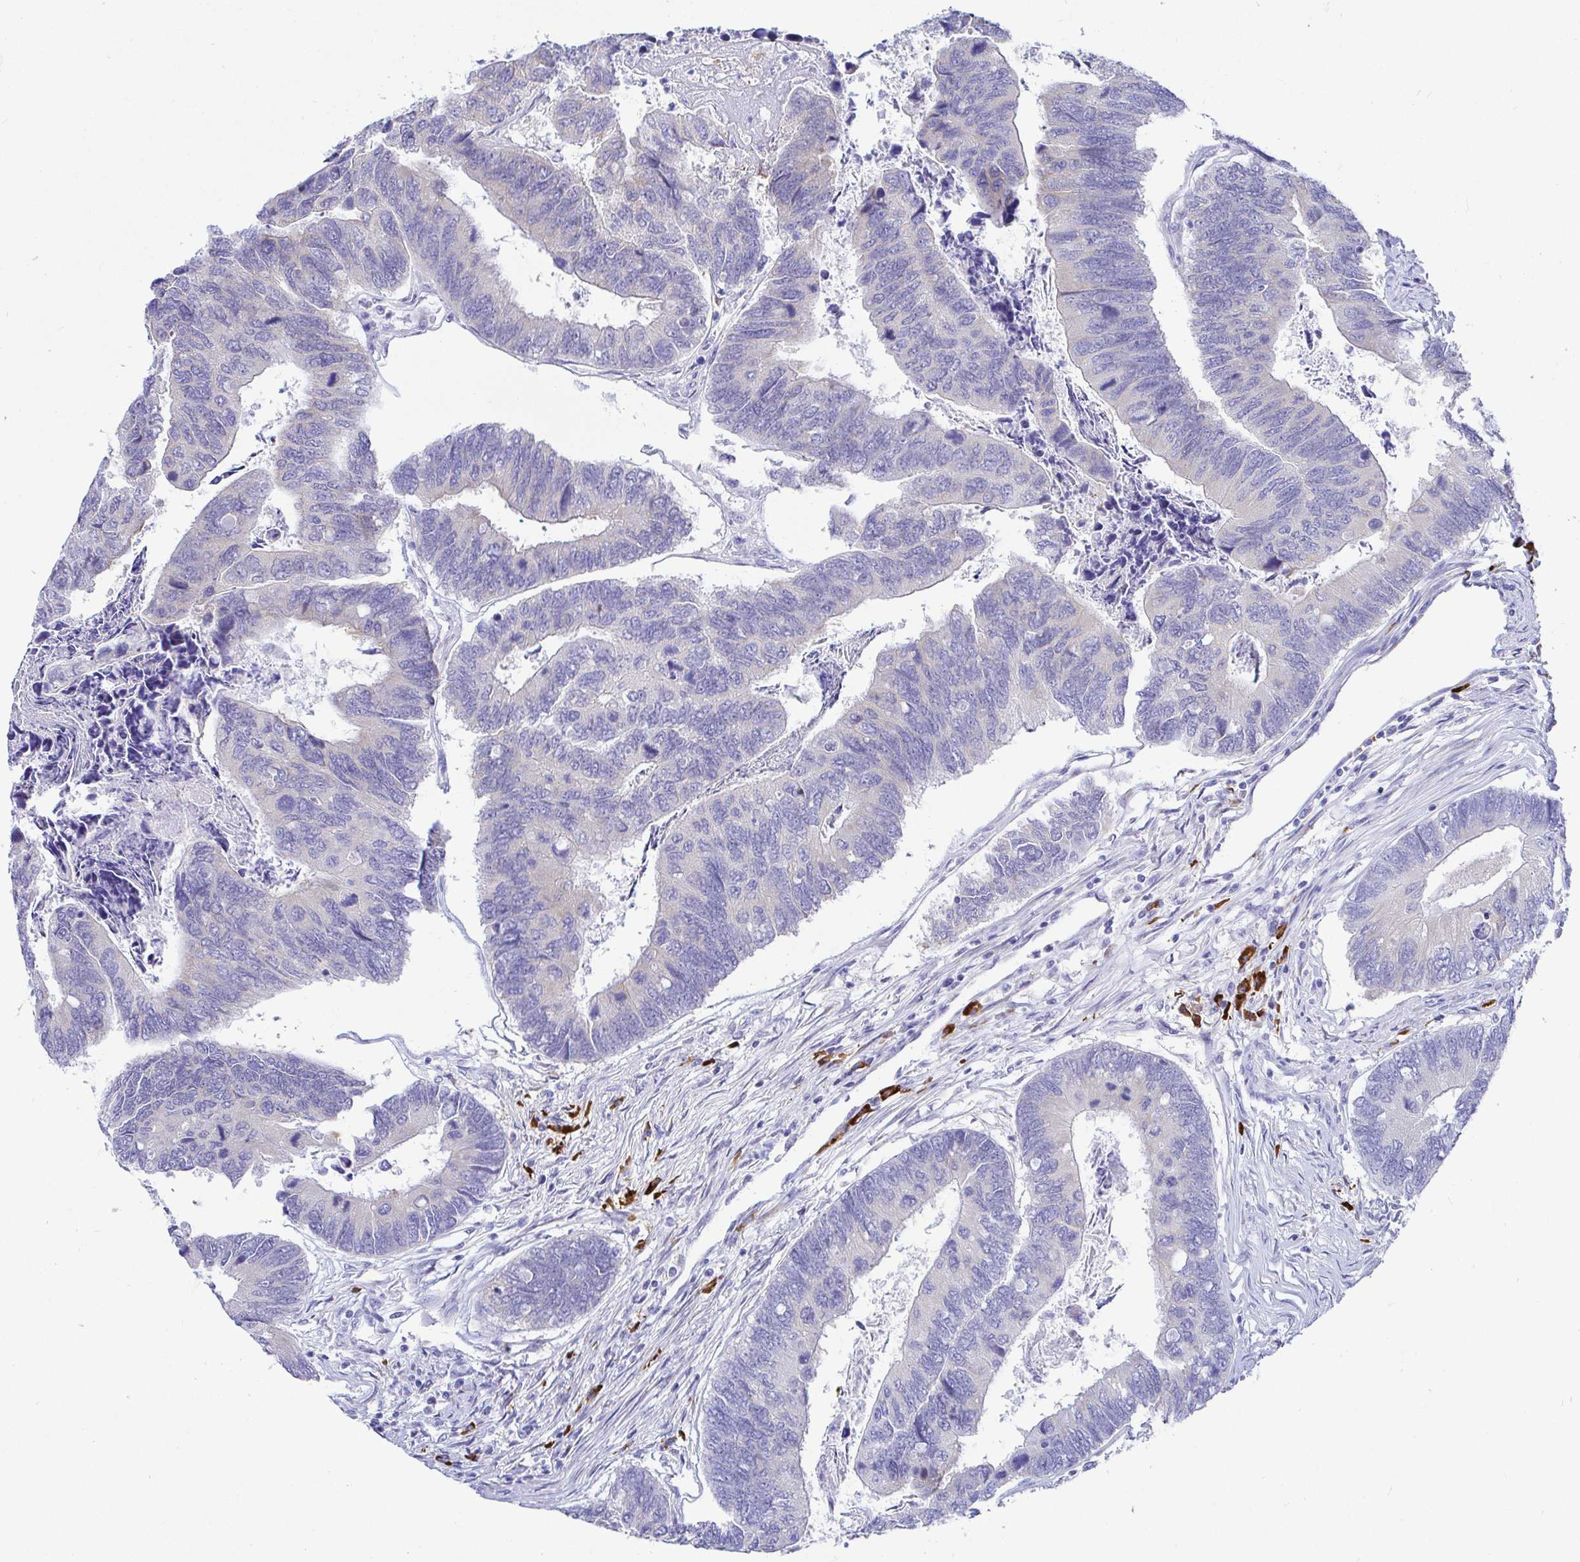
{"staining": {"intensity": "negative", "quantity": "none", "location": "none"}, "tissue": "colorectal cancer", "cell_type": "Tumor cells", "image_type": "cancer", "snomed": [{"axis": "morphology", "description": "Adenocarcinoma, NOS"}, {"axis": "topography", "description": "Colon"}], "caption": "High magnification brightfield microscopy of colorectal adenocarcinoma stained with DAB (3,3'-diaminobenzidine) (brown) and counterstained with hematoxylin (blue): tumor cells show no significant positivity.", "gene": "CCDC62", "patient": {"sex": "female", "age": 67}}